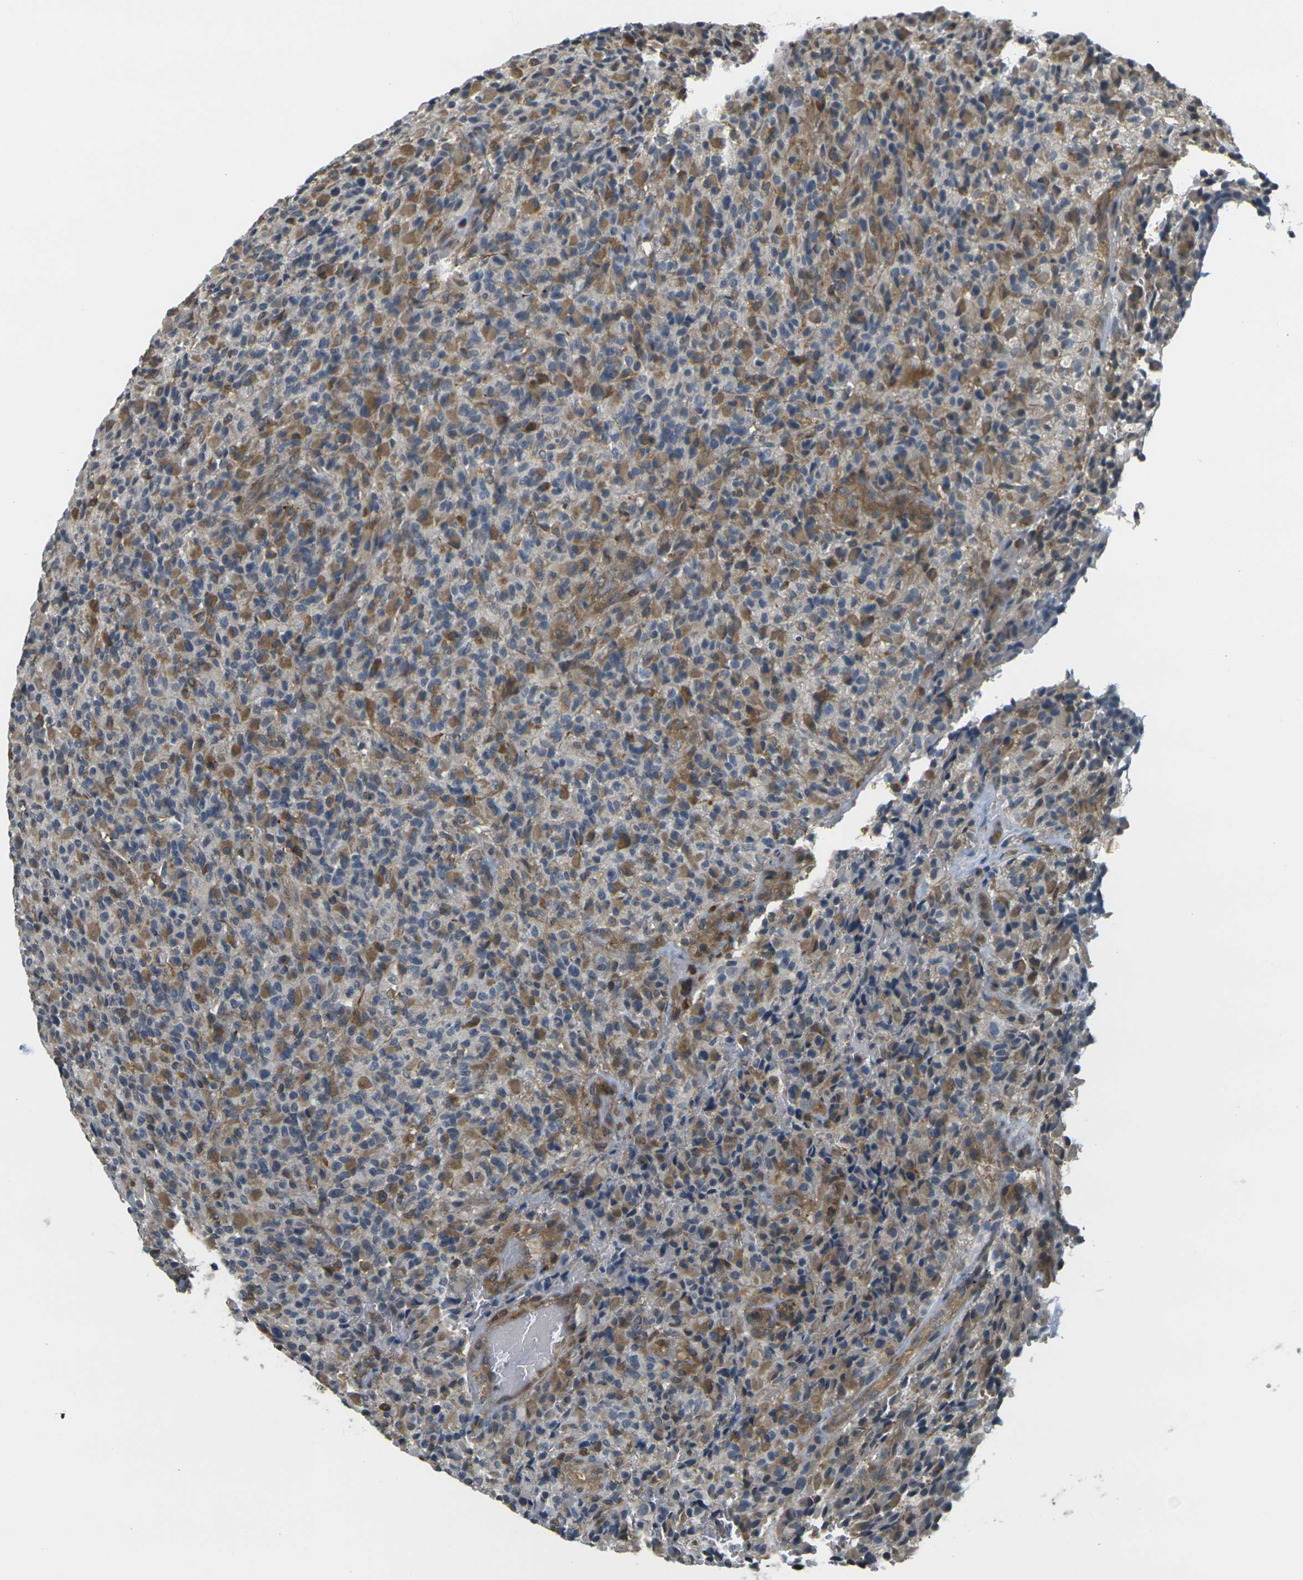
{"staining": {"intensity": "moderate", "quantity": "25%-75%", "location": "cytoplasmic/membranous"}, "tissue": "glioma", "cell_type": "Tumor cells", "image_type": "cancer", "snomed": [{"axis": "morphology", "description": "Glioma, malignant, High grade"}, {"axis": "topography", "description": "Brain"}], "caption": "Human glioma stained for a protein (brown) demonstrates moderate cytoplasmic/membranous positive expression in approximately 25%-75% of tumor cells.", "gene": "CAST", "patient": {"sex": "male", "age": 71}}